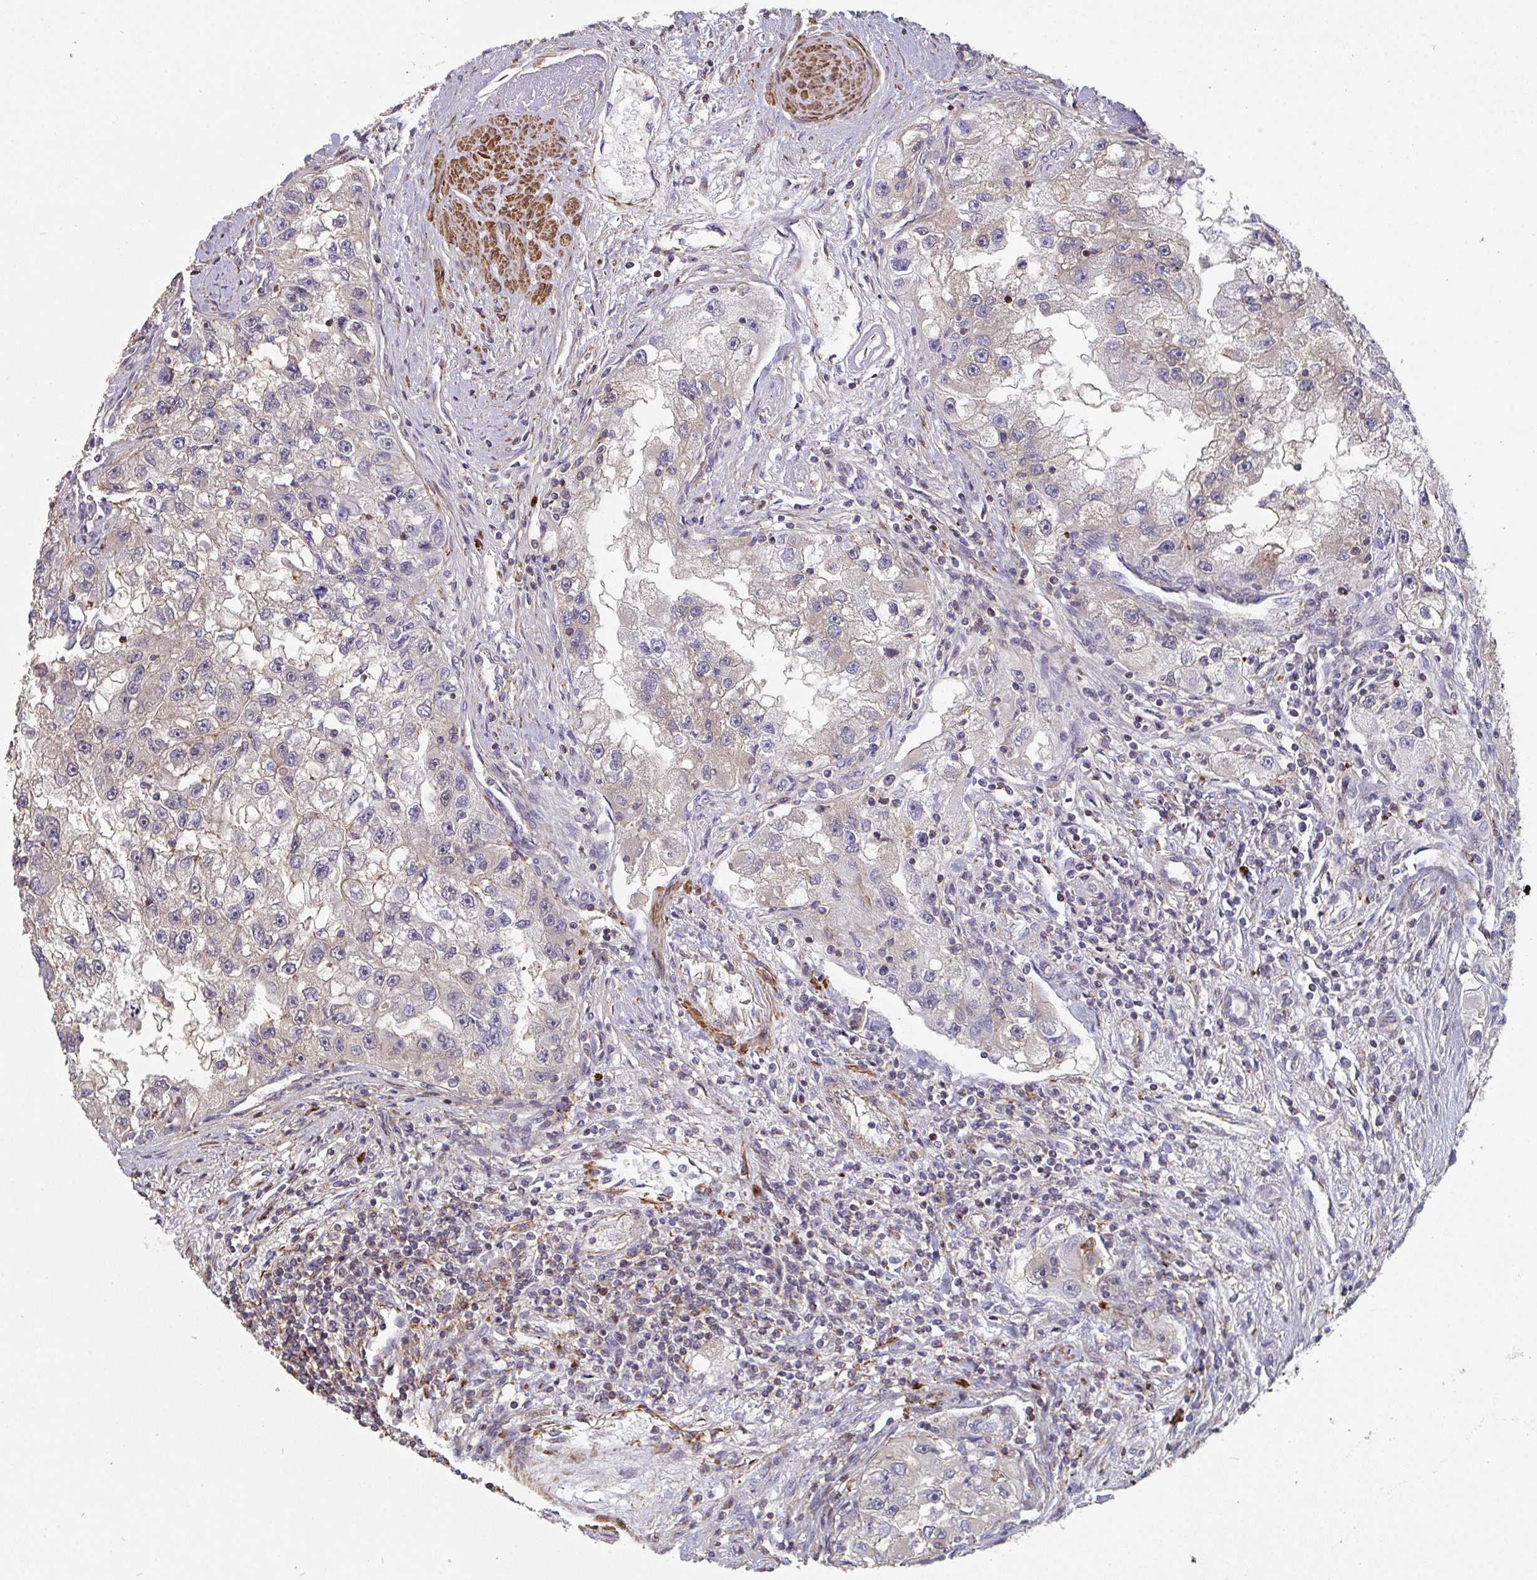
{"staining": {"intensity": "negative", "quantity": "none", "location": "none"}, "tissue": "renal cancer", "cell_type": "Tumor cells", "image_type": "cancer", "snomed": [{"axis": "morphology", "description": "Adenocarcinoma, NOS"}, {"axis": "topography", "description": "Kidney"}], "caption": "This is an immunohistochemistry histopathology image of adenocarcinoma (renal). There is no staining in tumor cells.", "gene": "FZD2", "patient": {"sex": "male", "age": 63}}